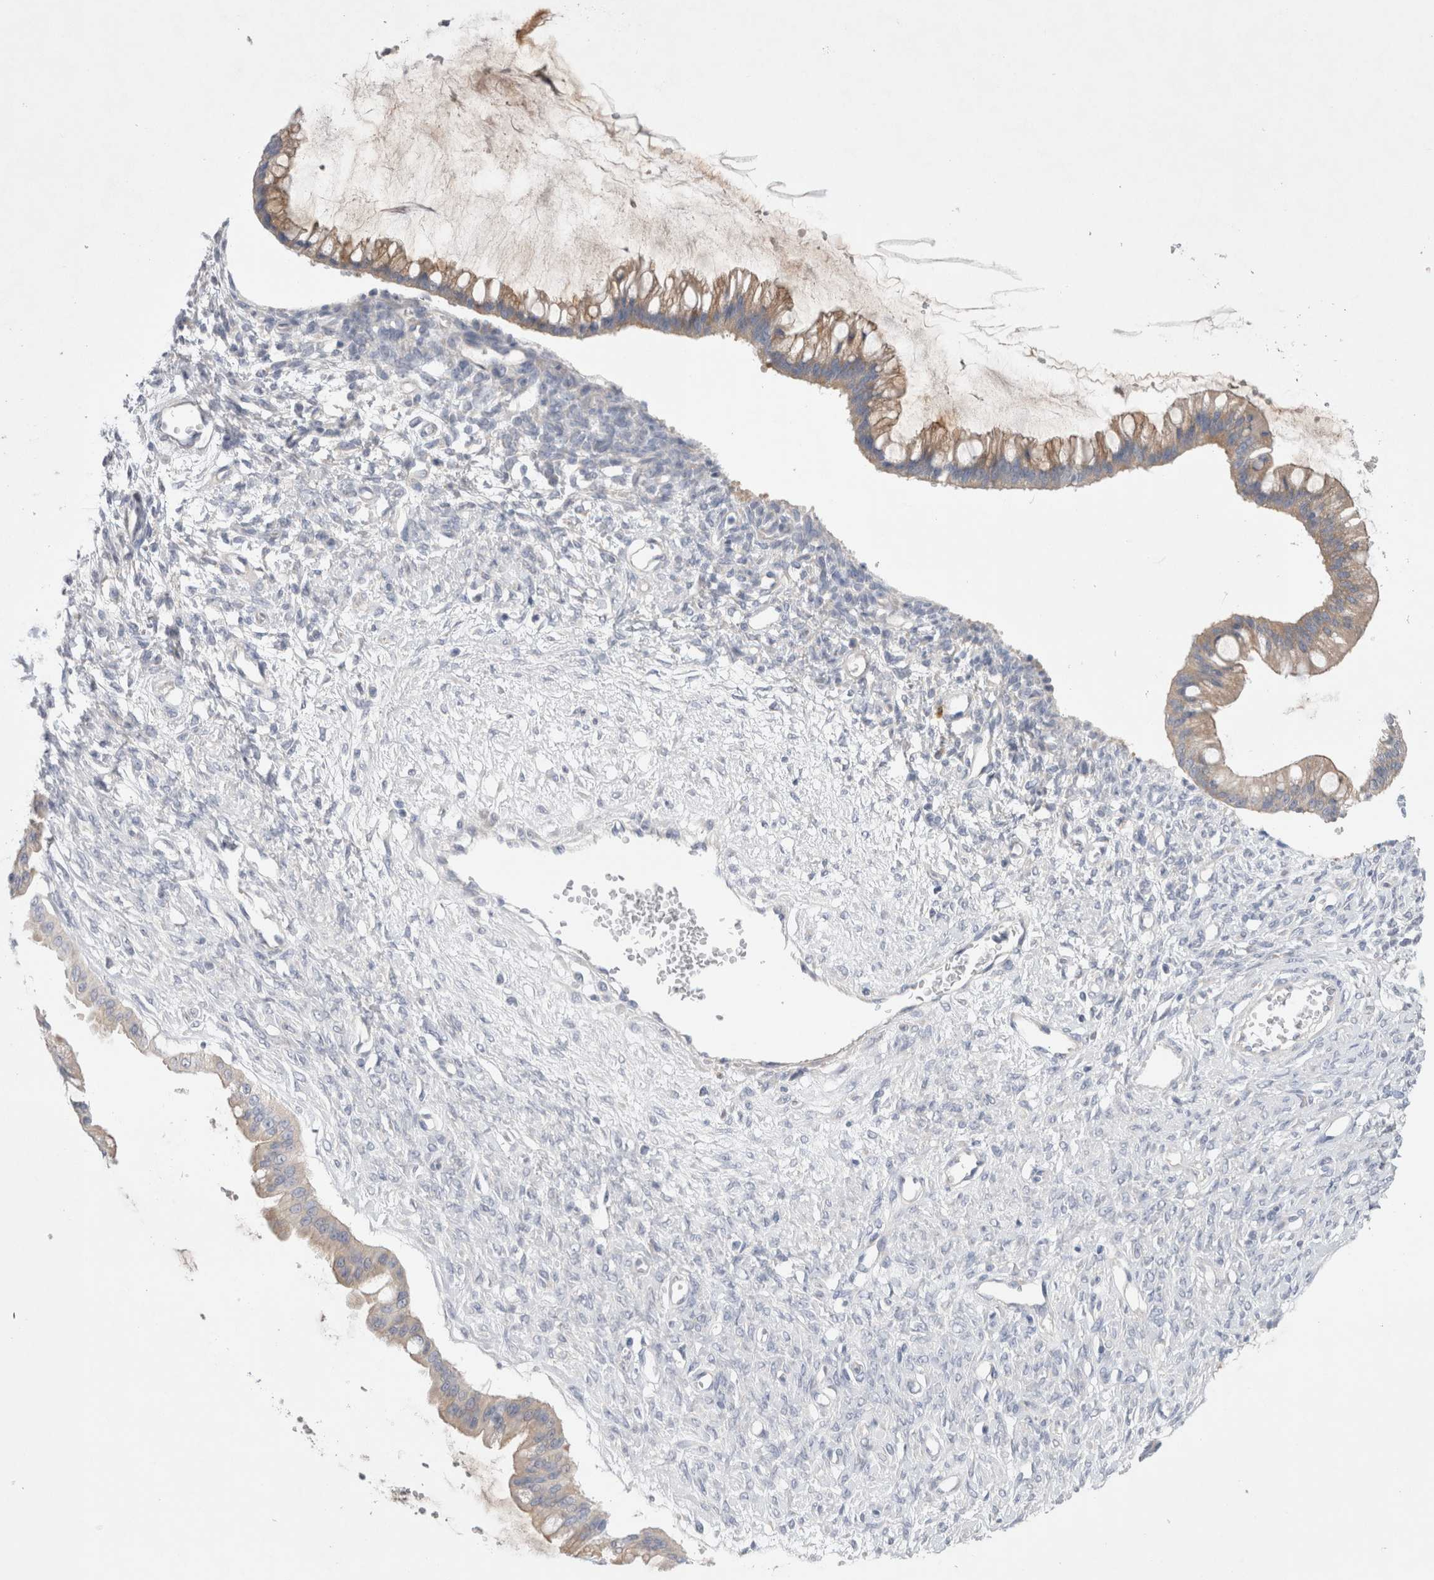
{"staining": {"intensity": "weak", "quantity": ">75%", "location": "cytoplasmic/membranous"}, "tissue": "ovarian cancer", "cell_type": "Tumor cells", "image_type": "cancer", "snomed": [{"axis": "morphology", "description": "Cystadenocarcinoma, mucinous, NOS"}, {"axis": "topography", "description": "Ovary"}], "caption": "Protein staining exhibits weak cytoplasmic/membranous expression in approximately >75% of tumor cells in ovarian cancer.", "gene": "RBM12B", "patient": {"sex": "female", "age": 73}}